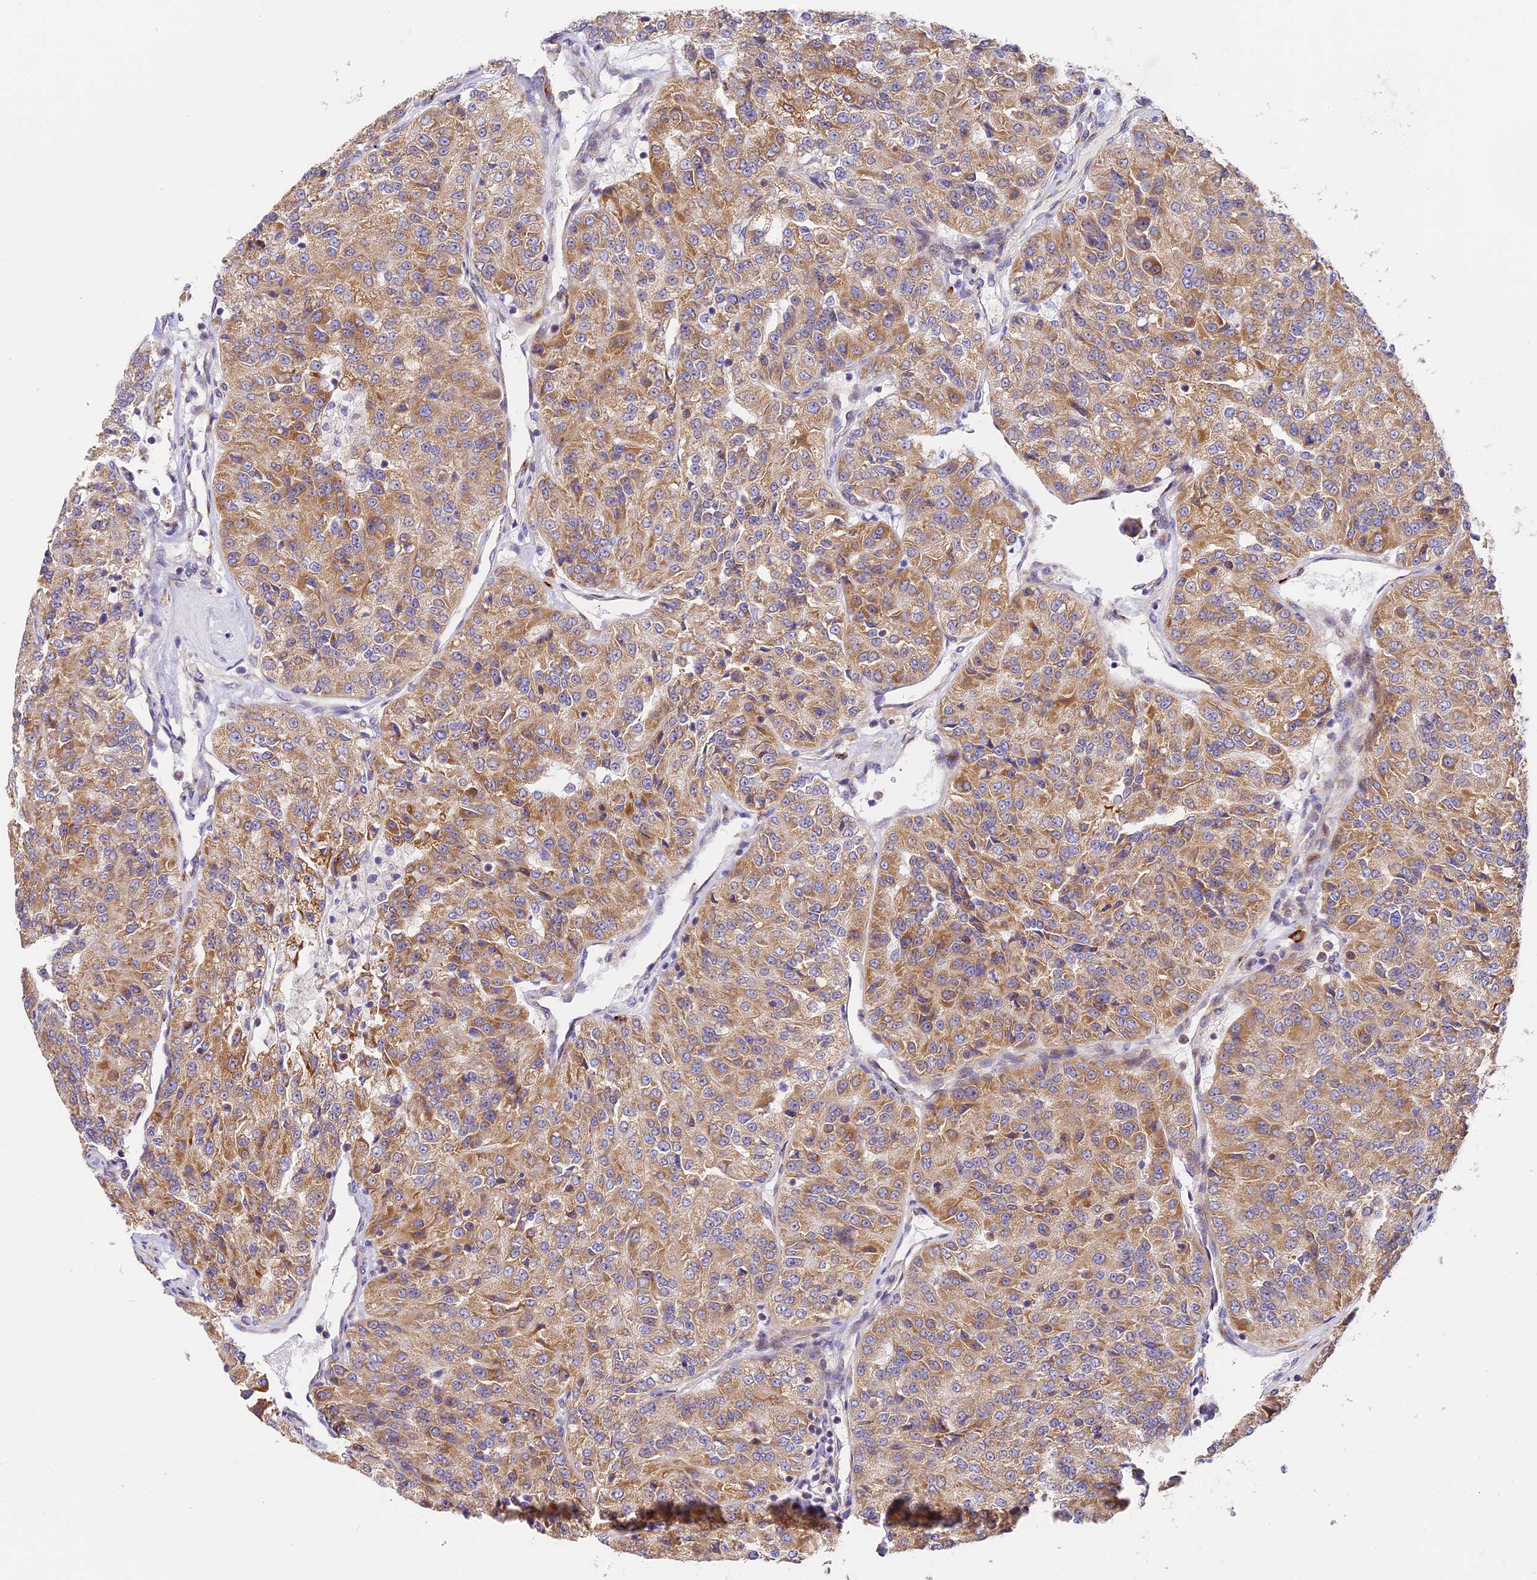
{"staining": {"intensity": "moderate", "quantity": ">75%", "location": "cytoplasmic/membranous"}, "tissue": "renal cancer", "cell_type": "Tumor cells", "image_type": "cancer", "snomed": [{"axis": "morphology", "description": "Adenocarcinoma, NOS"}, {"axis": "topography", "description": "Kidney"}], "caption": "Moderate cytoplasmic/membranous positivity is appreciated in about >75% of tumor cells in adenocarcinoma (renal). (IHC, brightfield microscopy, high magnification).", "gene": "MRAS", "patient": {"sex": "female", "age": 63}}